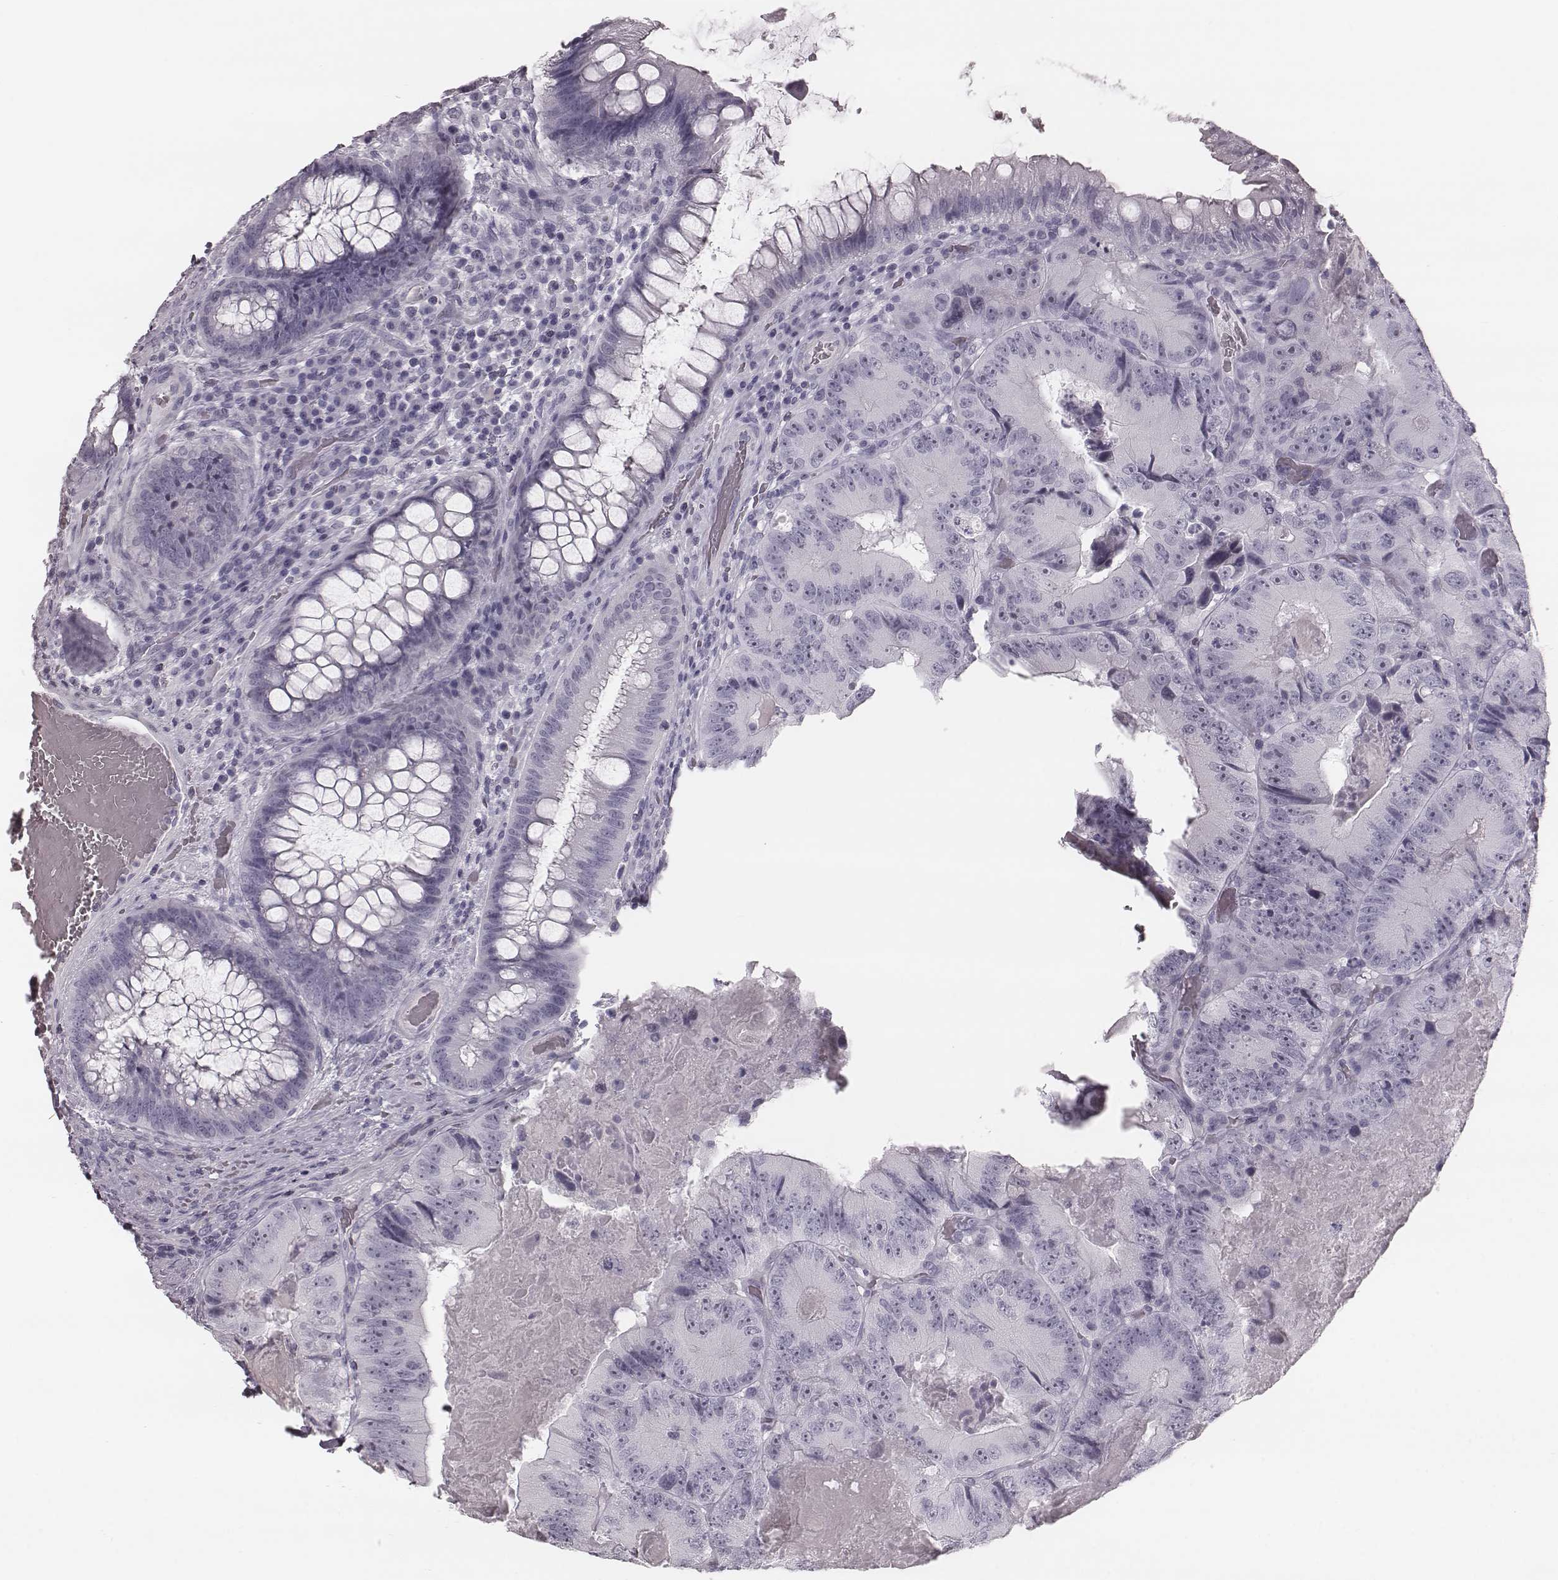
{"staining": {"intensity": "negative", "quantity": "none", "location": "none"}, "tissue": "colorectal cancer", "cell_type": "Tumor cells", "image_type": "cancer", "snomed": [{"axis": "morphology", "description": "Adenocarcinoma, NOS"}, {"axis": "topography", "description": "Colon"}], "caption": "Immunohistochemistry (IHC) micrograph of human colorectal cancer stained for a protein (brown), which displays no staining in tumor cells.", "gene": "KRT74", "patient": {"sex": "female", "age": 86}}